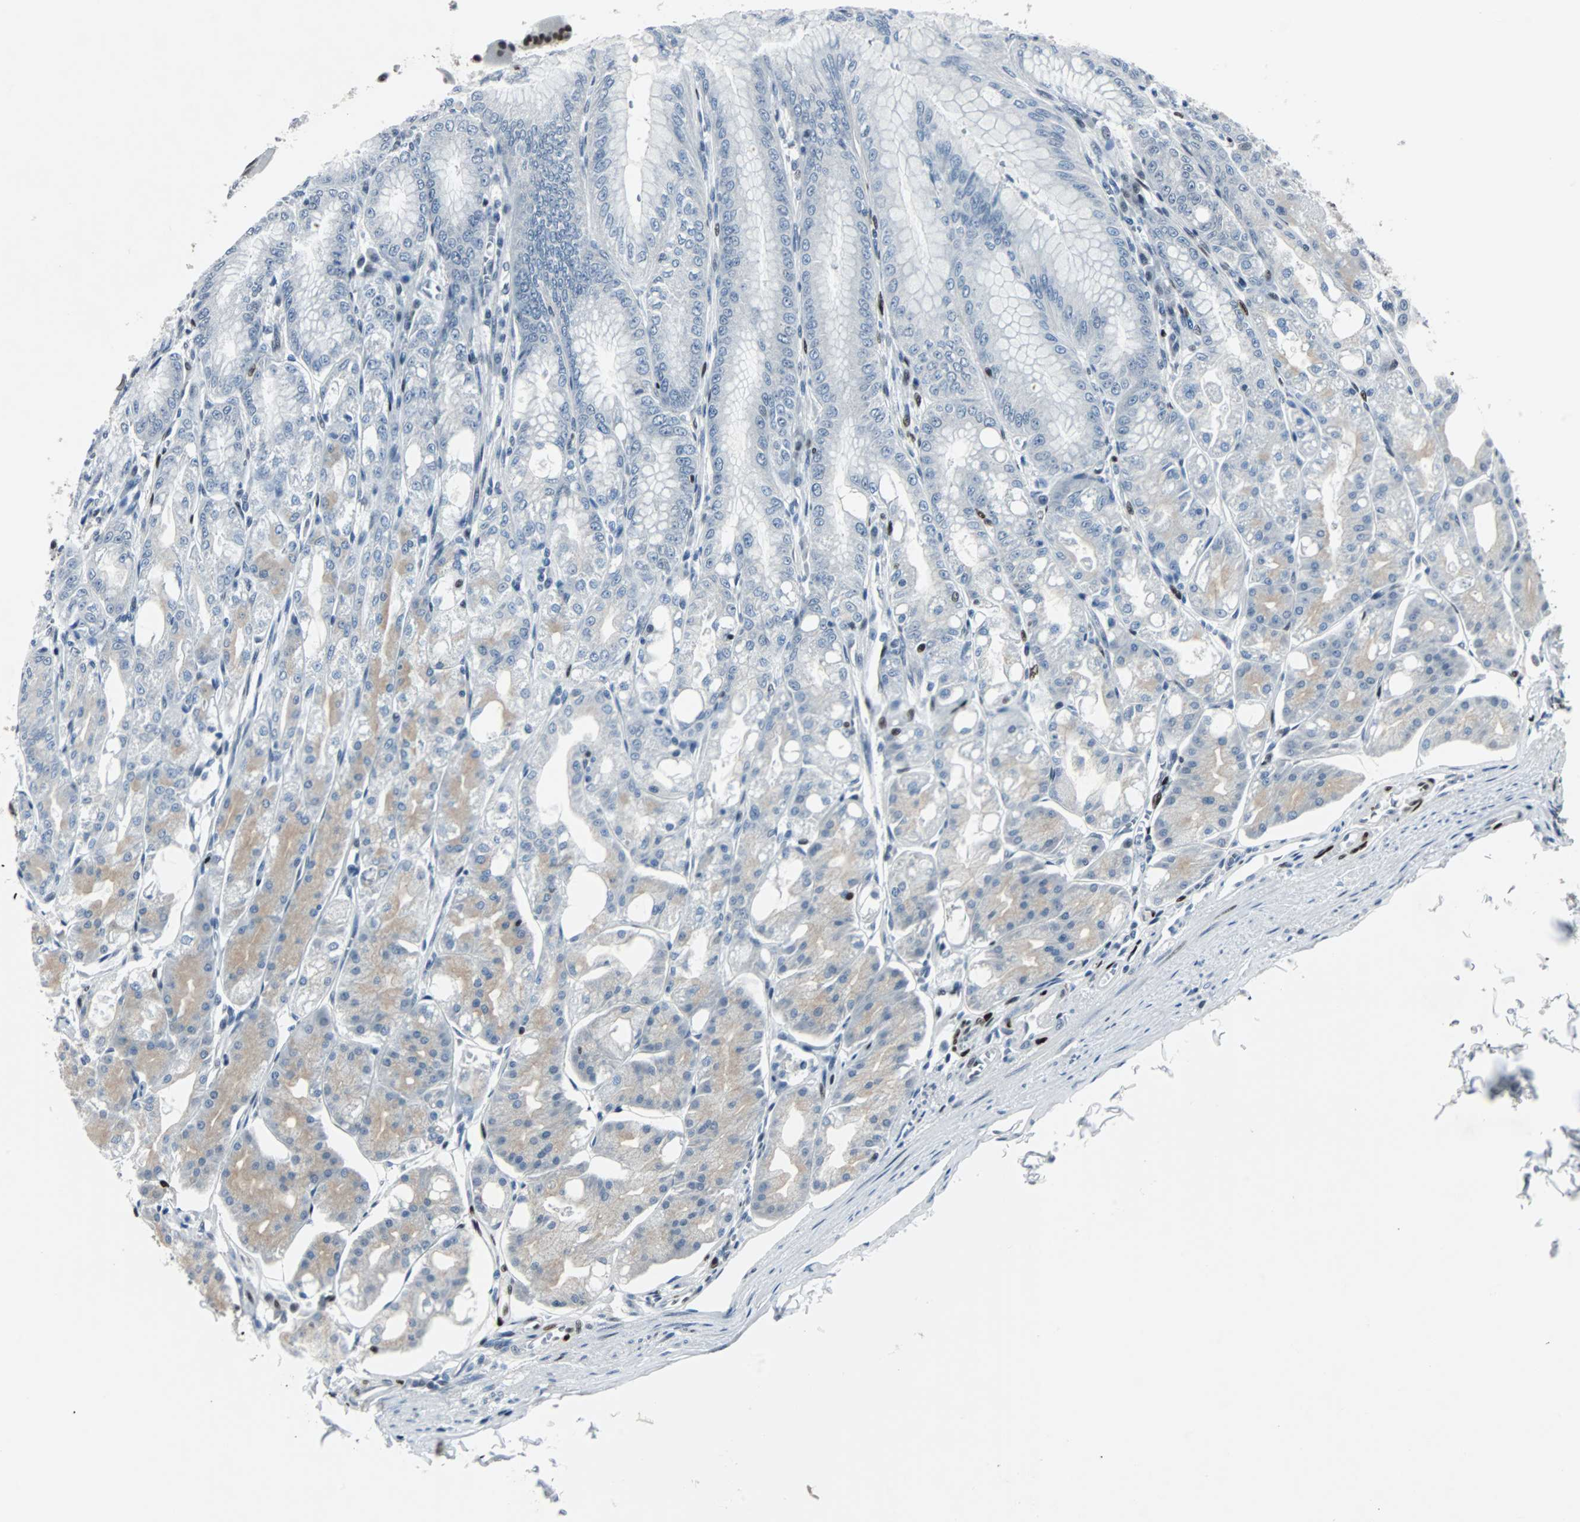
{"staining": {"intensity": "strong", "quantity": "25%-75%", "location": "cytoplasmic/membranous,nuclear"}, "tissue": "stomach", "cell_type": "Glandular cells", "image_type": "normal", "snomed": [{"axis": "morphology", "description": "Normal tissue, NOS"}, {"axis": "topography", "description": "Stomach, lower"}], "caption": "Protein staining displays strong cytoplasmic/membranous,nuclear staining in approximately 25%-75% of glandular cells in unremarkable stomach.", "gene": "MEF2D", "patient": {"sex": "male", "age": 71}}